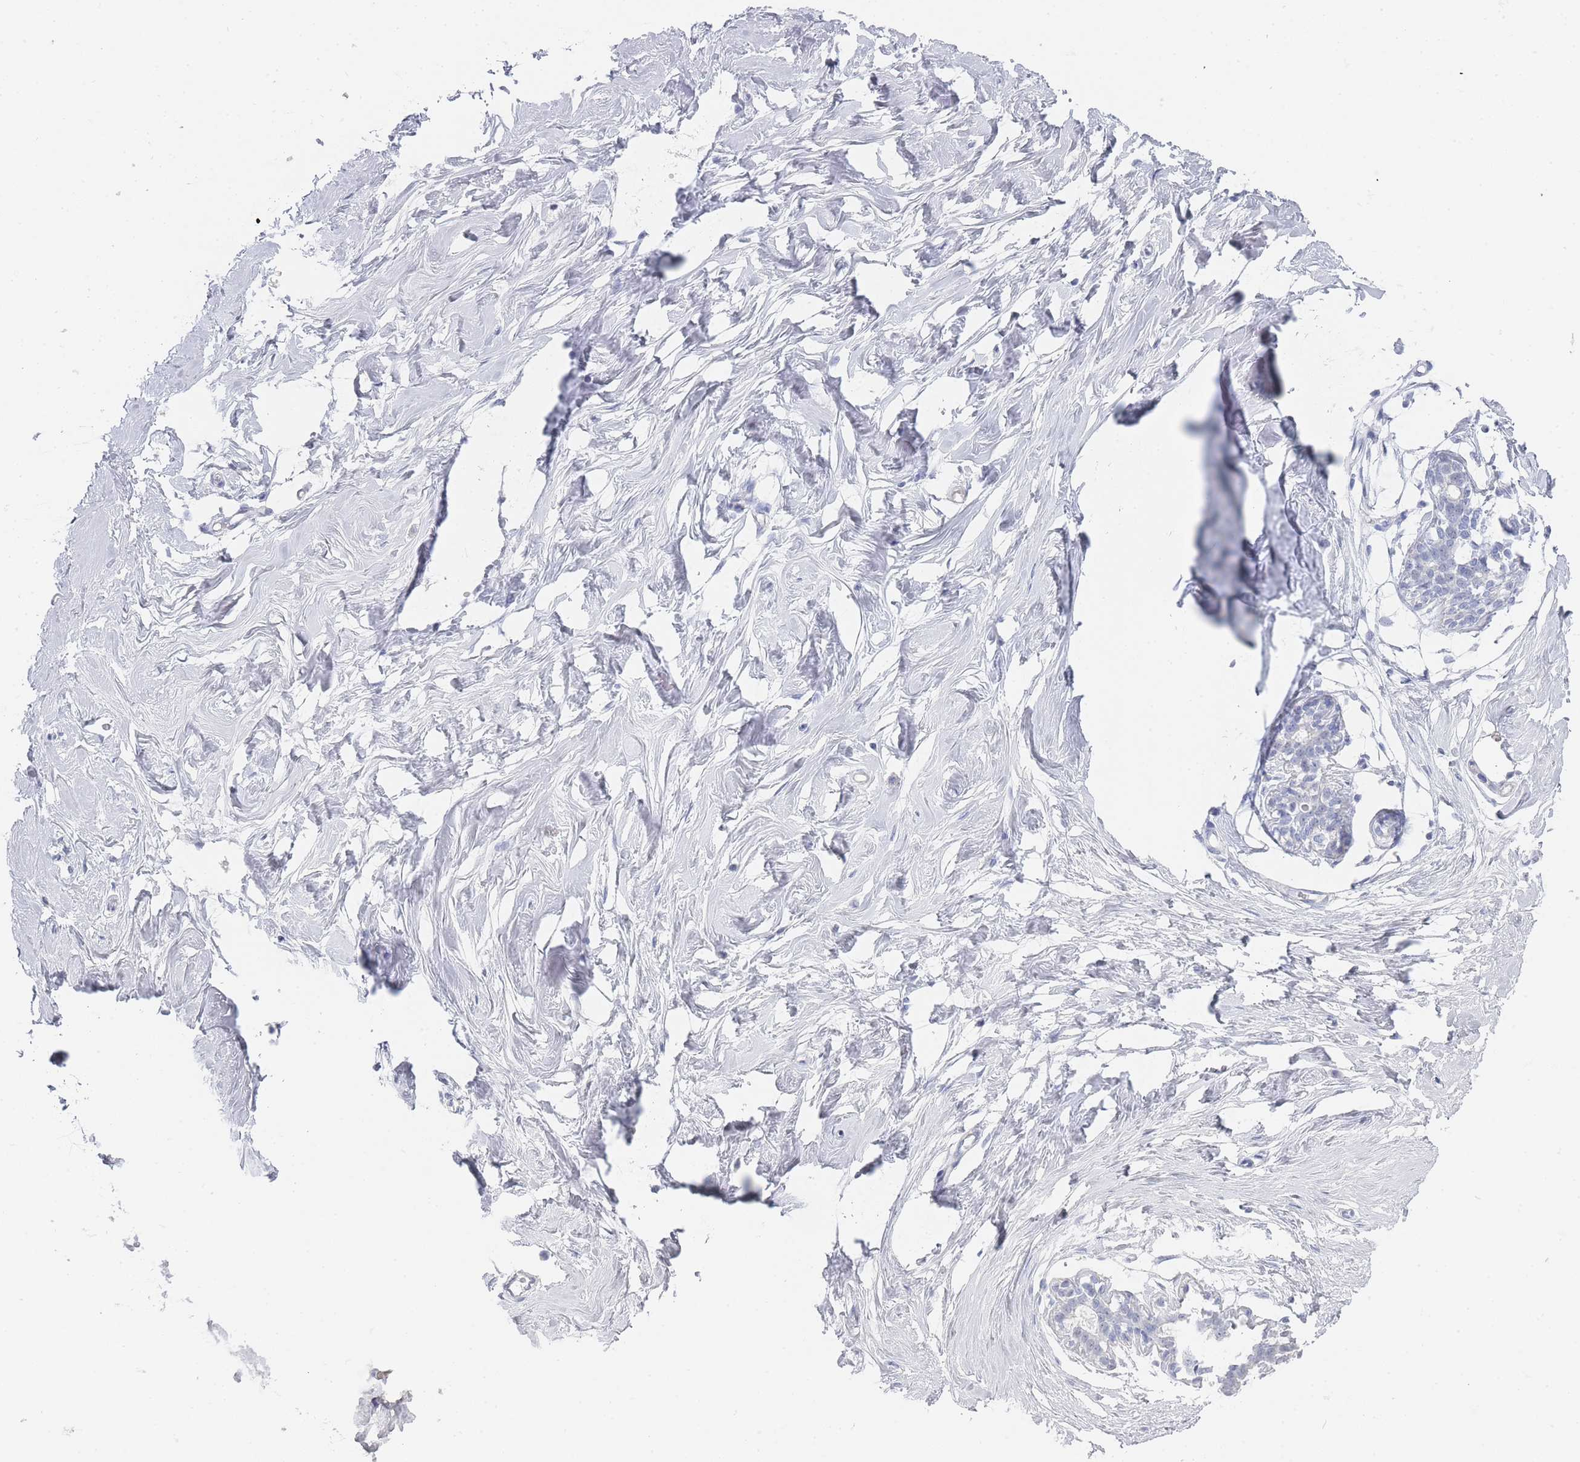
{"staining": {"intensity": "negative", "quantity": "none", "location": "none"}, "tissue": "breast", "cell_type": "Adipocytes", "image_type": "normal", "snomed": [{"axis": "morphology", "description": "Normal tissue, NOS"}, {"axis": "morphology", "description": "Adenoma, NOS"}, {"axis": "topography", "description": "Breast"}], "caption": "Immunohistochemistry of normal breast displays no expression in adipocytes.", "gene": "IMPG1", "patient": {"sex": "female", "age": 23}}